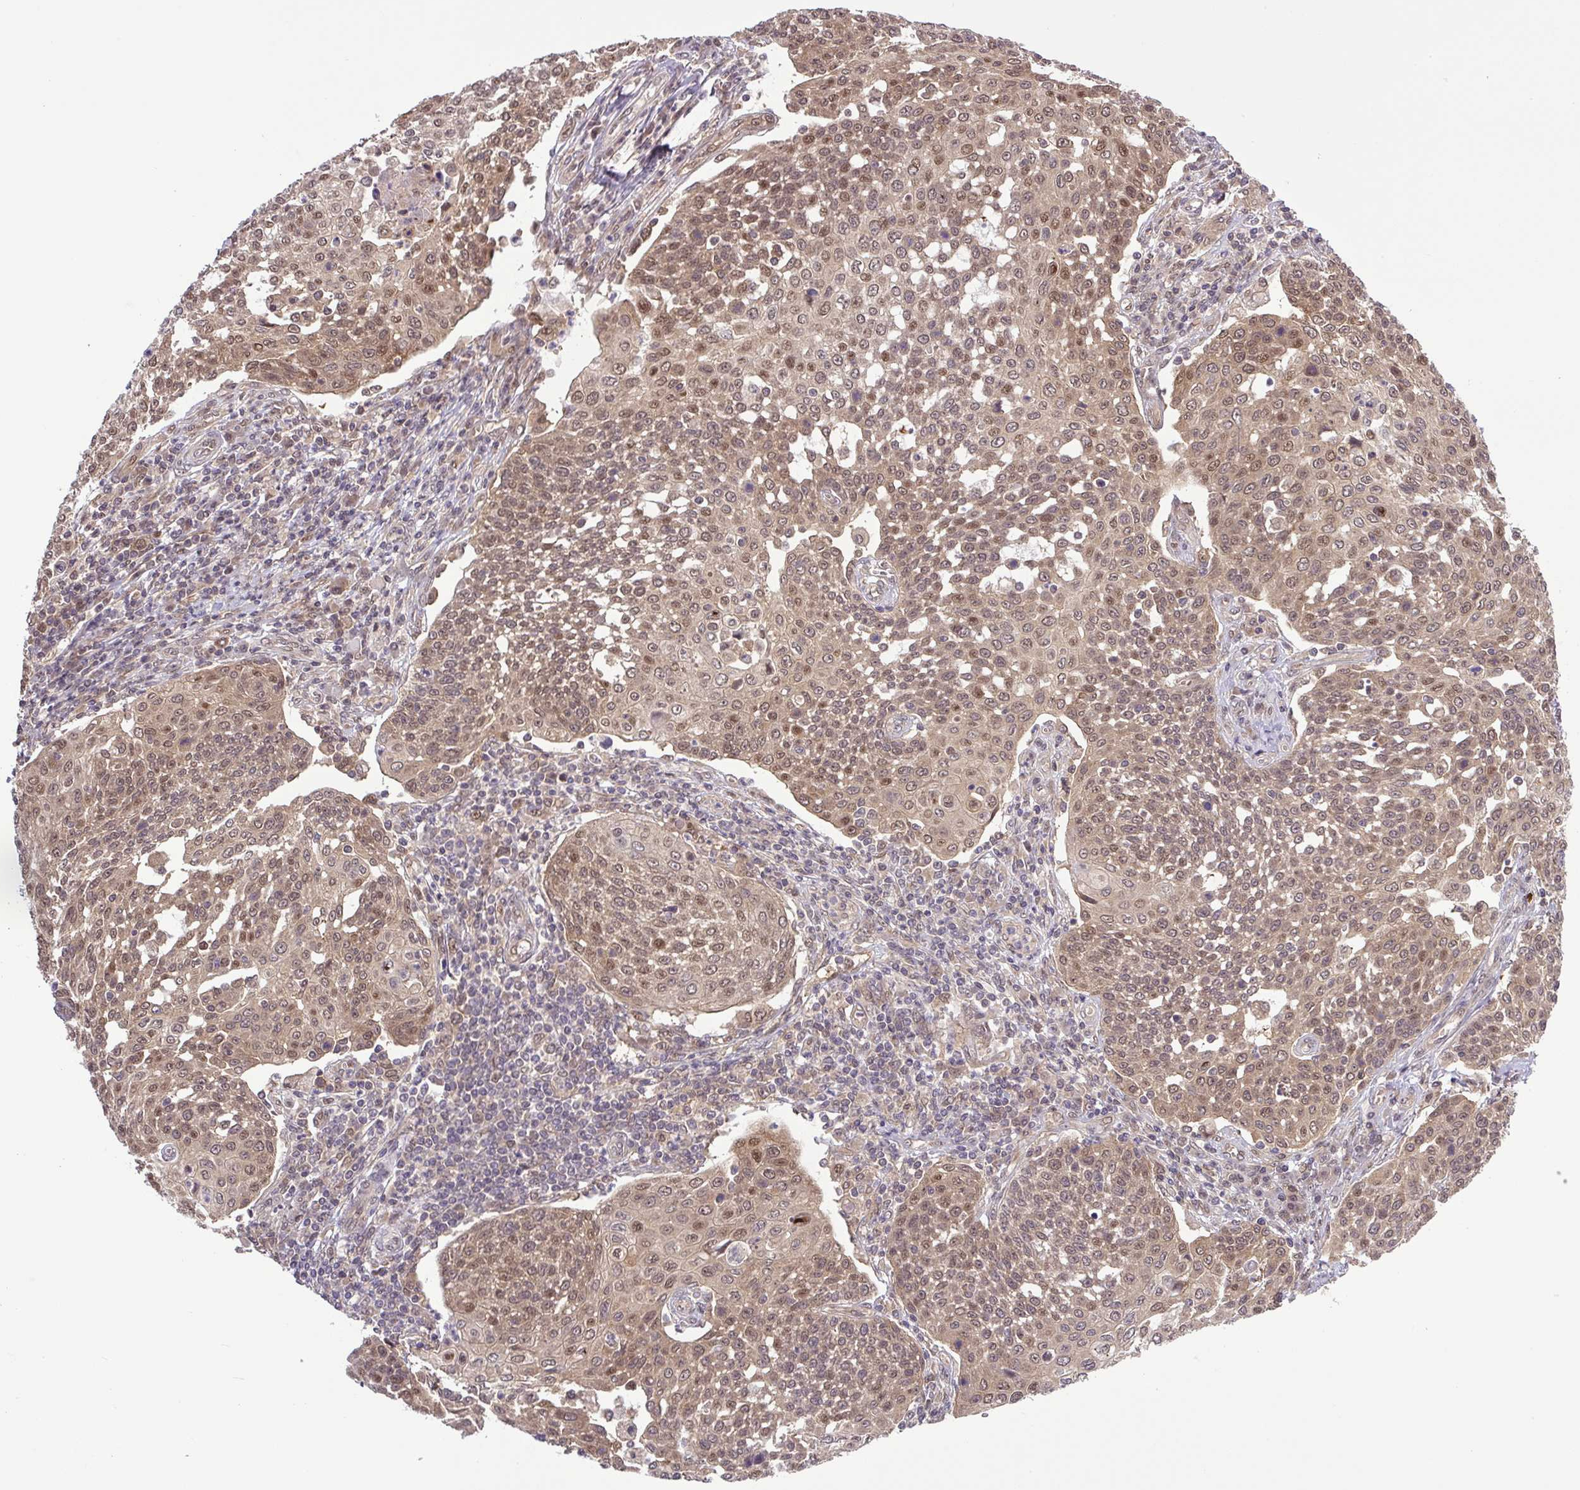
{"staining": {"intensity": "moderate", "quantity": "25%-75%", "location": "nuclear"}, "tissue": "cervical cancer", "cell_type": "Tumor cells", "image_type": "cancer", "snomed": [{"axis": "morphology", "description": "Squamous cell carcinoma, NOS"}, {"axis": "topography", "description": "Cervix"}], "caption": "Cervical cancer (squamous cell carcinoma) was stained to show a protein in brown. There is medium levels of moderate nuclear staining in approximately 25%-75% of tumor cells. (DAB IHC, brown staining for protein, blue staining for nuclei).", "gene": "SGTA", "patient": {"sex": "female", "age": 34}}